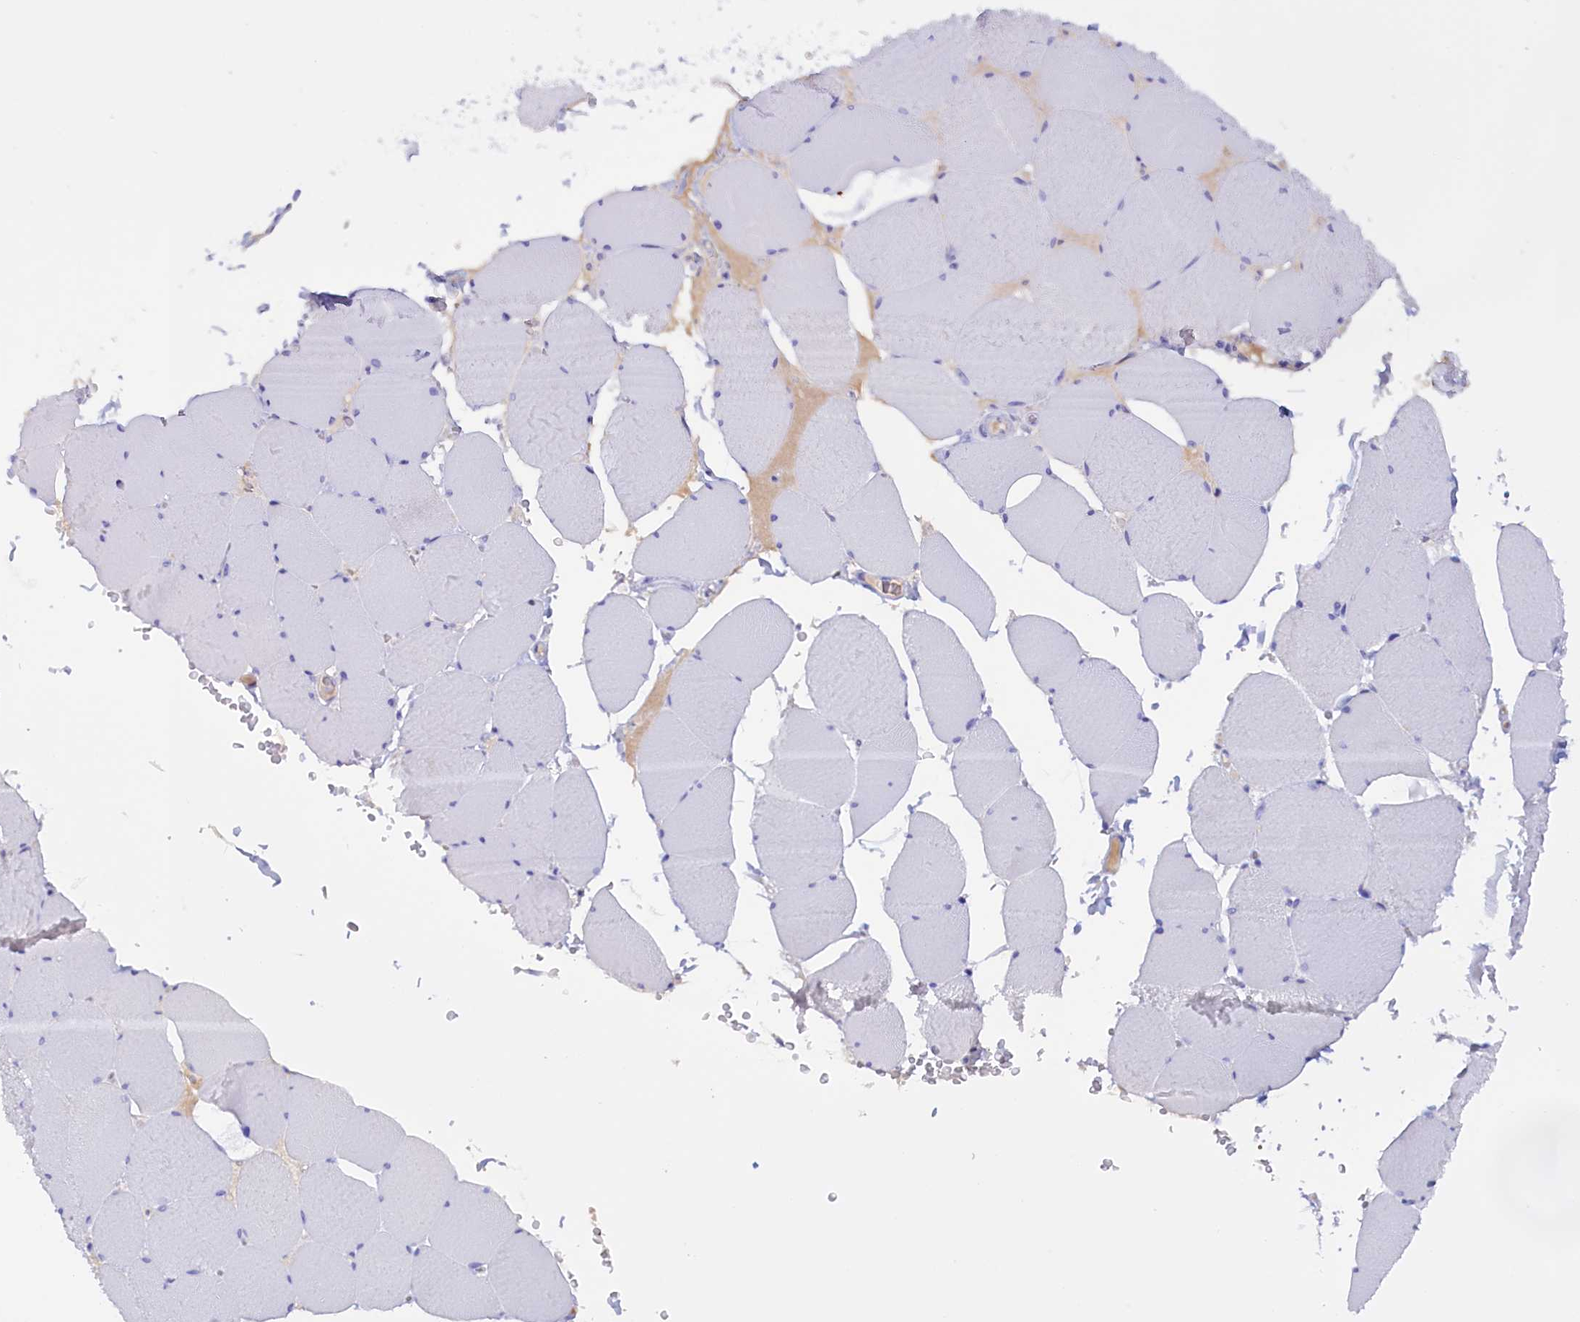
{"staining": {"intensity": "negative", "quantity": "none", "location": "none"}, "tissue": "skeletal muscle", "cell_type": "Myocytes", "image_type": "normal", "snomed": [{"axis": "morphology", "description": "Normal tissue, NOS"}, {"axis": "topography", "description": "Skeletal muscle"}, {"axis": "topography", "description": "Head-Neck"}], "caption": "Immunohistochemical staining of normal human skeletal muscle shows no significant positivity in myocytes.", "gene": "PROK2", "patient": {"sex": "male", "age": 66}}